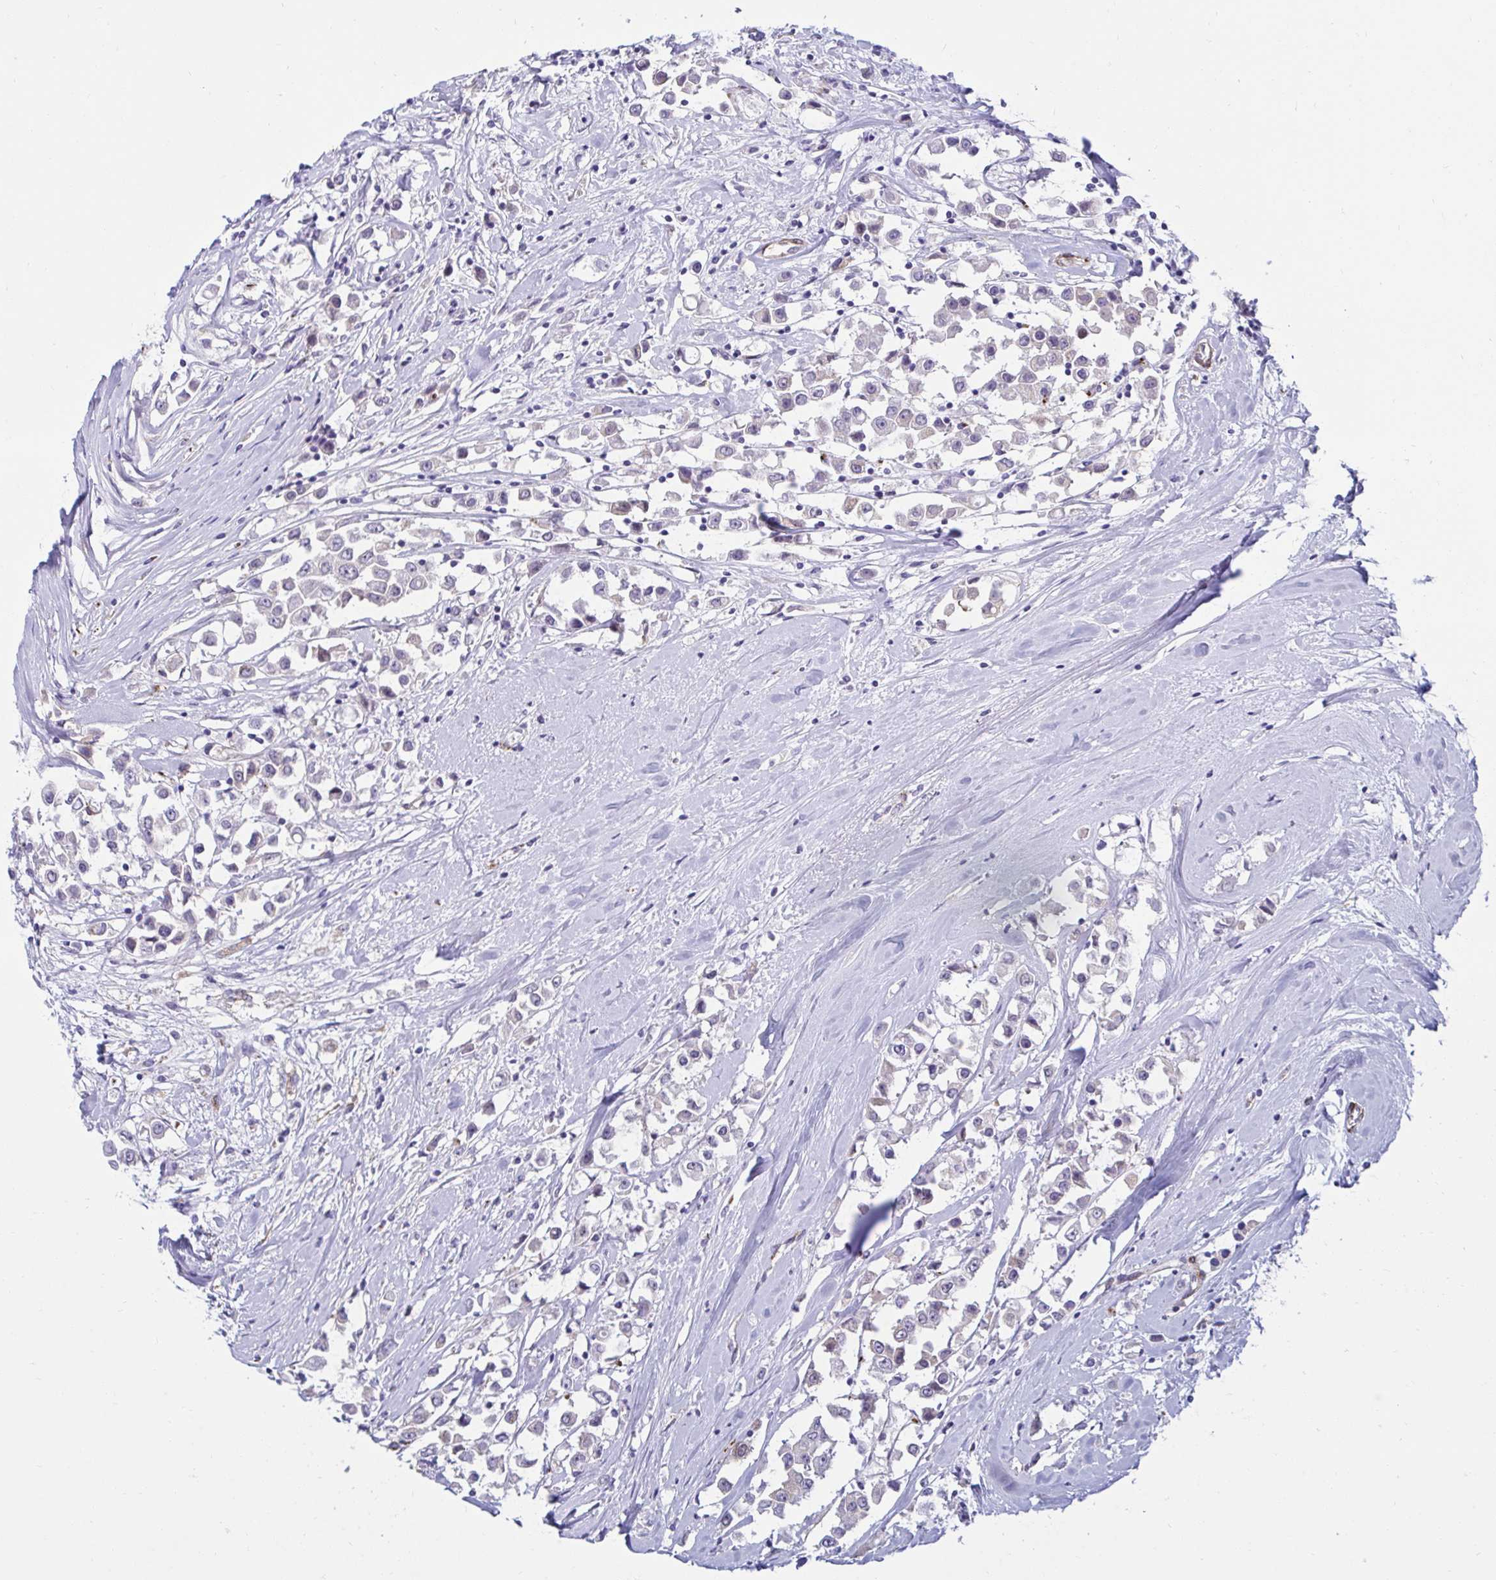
{"staining": {"intensity": "negative", "quantity": "none", "location": "none"}, "tissue": "breast cancer", "cell_type": "Tumor cells", "image_type": "cancer", "snomed": [{"axis": "morphology", "description": "Duct carcinoma"}, {"axis": "topography", "description": "Breast"}], "caption": "Immunohistochemistry micrograph of neoplastic tissue: human breast cancer (intraductal carcinoma) stained with DAB (3,3'-diaminobenzidine) shows no significant protein staining in tumor cells. (DAB immunohistochemistry (IHC), high magnification).", "gene": "ANKRD62", "patient": {"sex": "female", "age": 61}}